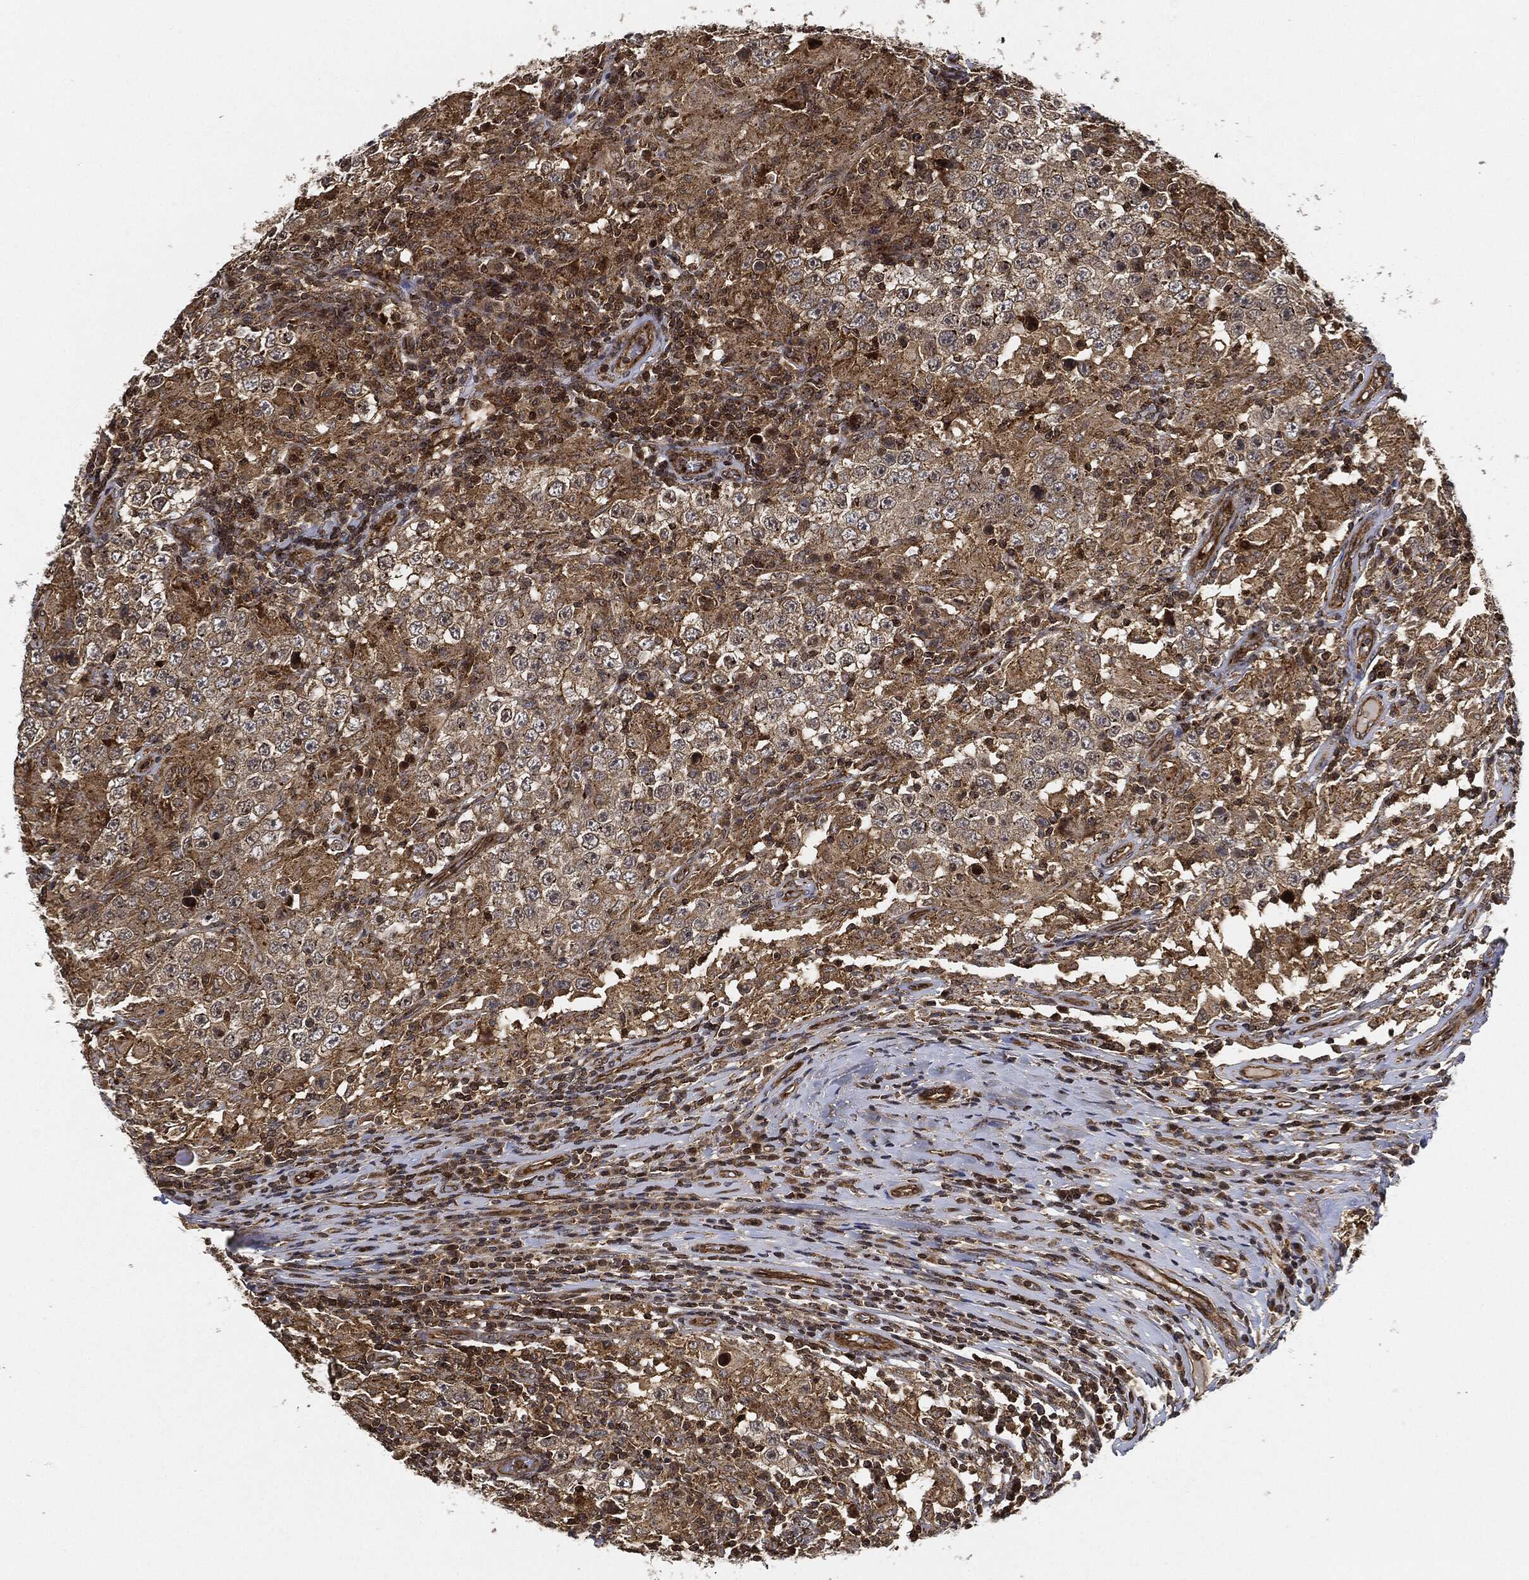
{"staining": {"intensity": "moderate", "quantity": "25%-75%", "location": "cytoplasmic/membranous"}, "tissue": "testis cancer", "cell_type": "Tumor cells", "image_type": "cancer", "snomed": [{"axis": "morphology", "description": "Seminoma, NOS"}, {"axis": "morphology", "description": "Carcinoma, Embryonal, NOS"}, {"axis": "topography", "description": "Testis"}], "caption": "Immunohistochemical staining of human testis cancer (seminoma) demonstrates moderate cytoplasmic/membranous protein positivity in approximately 25%-75% of tumor cells.", "gene": "MAP3K3", "patient": {"sex": "male", "age": 41}}